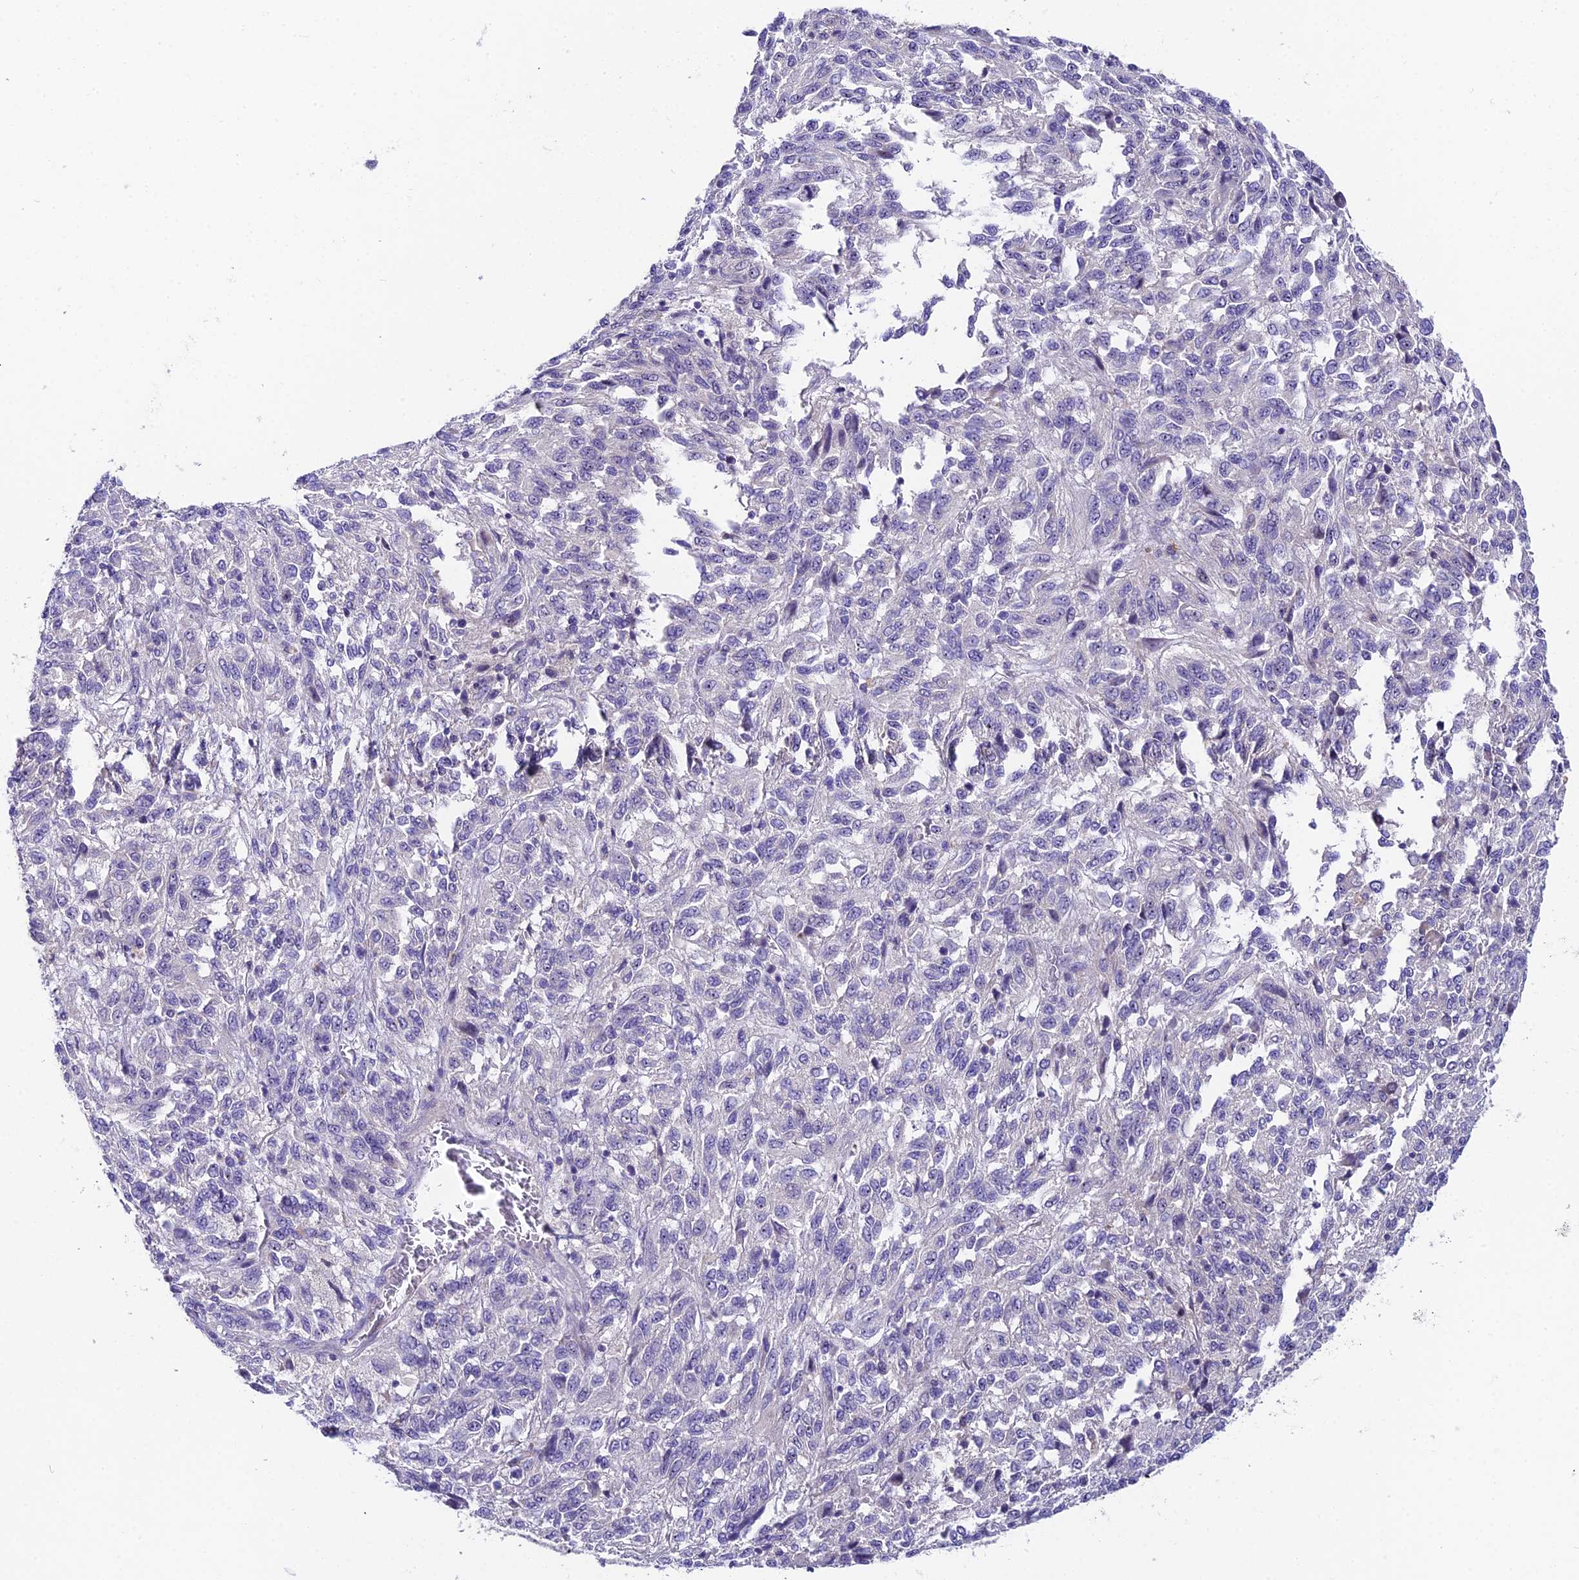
{"staining": {"intensity": "negative", "quantity": "none", "location": "none"}, "tissue": "melanoma", "cell_type": "Tumor cells", "image_type": "cancer", "snomed": [{"axis": "morphology", "description": "Malignant melanoma, Metastatic site"}, {"axis": "topography", "description": "Lung"}], "caption": "This is an immunohistochemistry (IHC) micrograph of melanoma. There is no expression in tumor cells.", "gene": "DUSP29", "patient": {"sex": "male", "age": 64}}